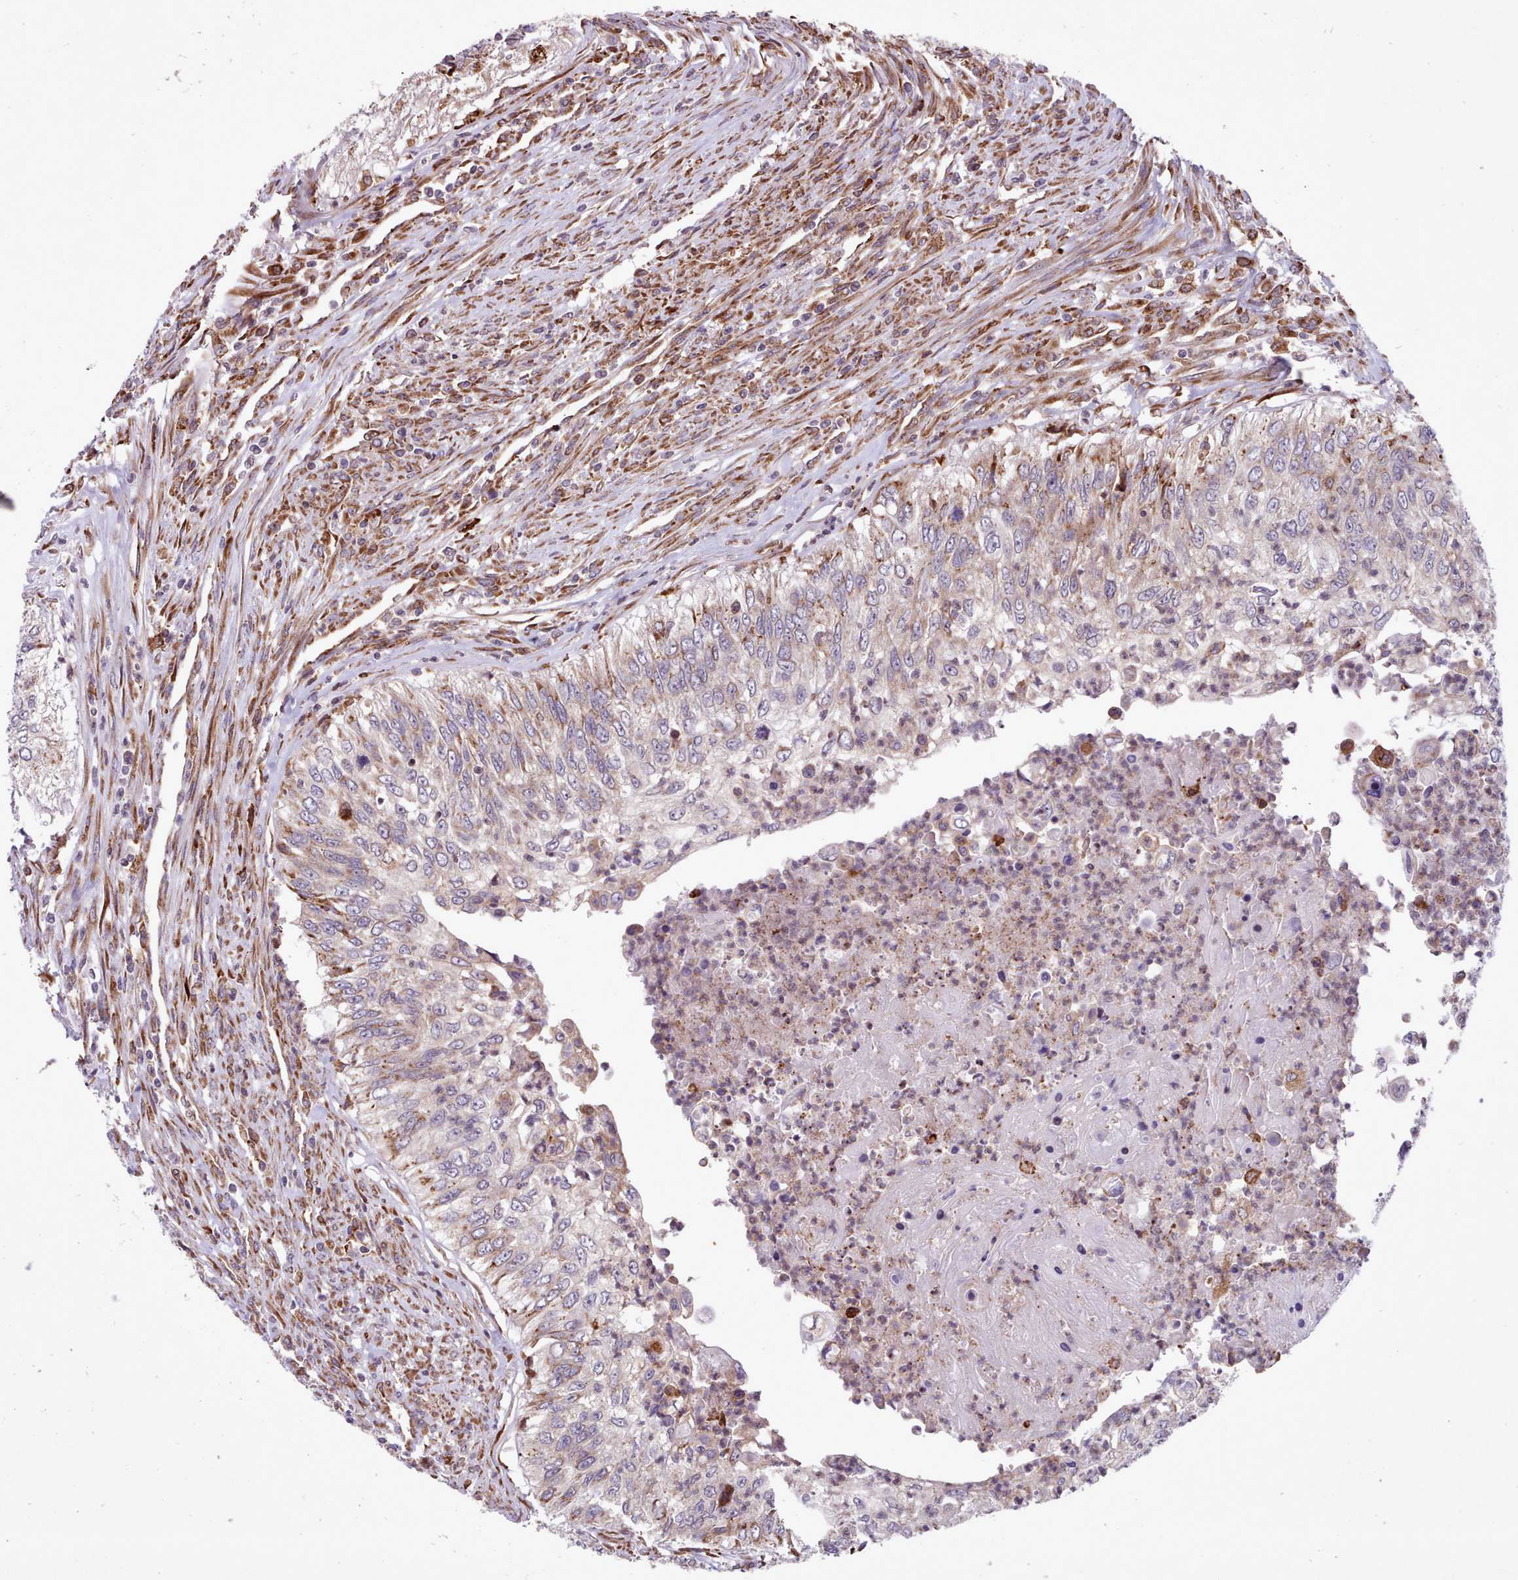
{"staining": {"intensity": "moderate", "quantity": "<25%", "location": "cytoplasmic/membranous"}, "tissue": "urothelial cancer", "cell_type": "Tumor cells", "image_type": "cancer", "snomed": [{"axis": "morphology", "description": "Urothelial carcinoma, High grade"}, {"axis": "topography", "description": "Urinary bladder"}], "caption": "Immunohistochemistry (IHC) histopathology image of human urothelial cancer stained for a protein (brown), which shows low levels of moderate cytoplasmic/membranous positivity in about <25% of tumor cells.", "gene": "TTLL3", "patient": {"sex": "female", "age": 60}}